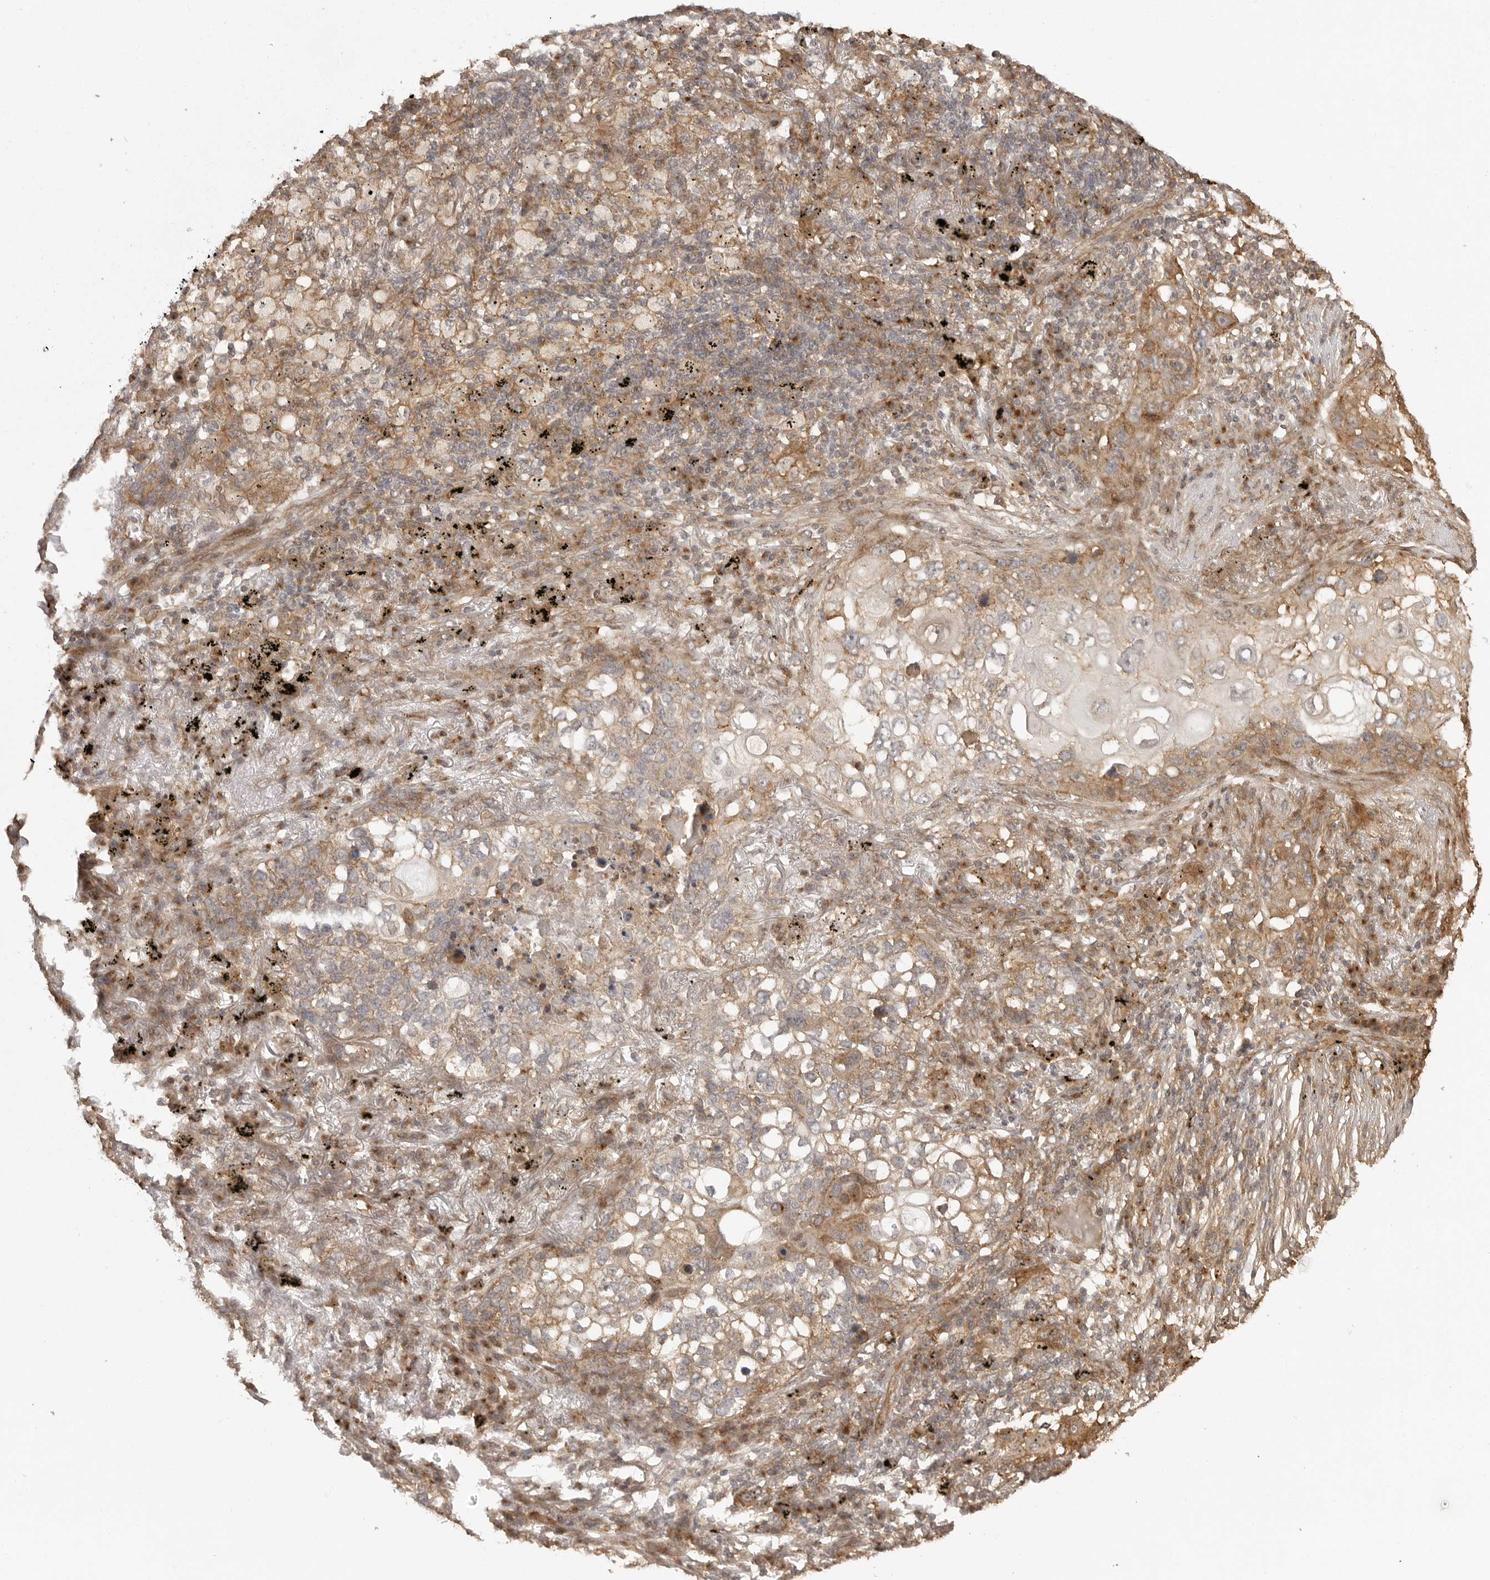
{"staining": {"intensity": "moderate", "quantity": ">75%", "location": "cytoplasmic/membranous"}, "tissue": "lung cancer", "cell_type": "Tumor cells", "image_type": "cancer", "snomed": [{"axis": "morphology", "description": "Squamous cell carcinoma, NOS"}, {"axis": "topography", "description": "Lung"}], "caption": "A photomicrograph of human lung squamous cell carcinoma stained for a protein shows moderate cytoplasmic/membranous brown staining in tumor cells.", "gene": "FAT3", "patient": {"sex": "female", "age": 63}}